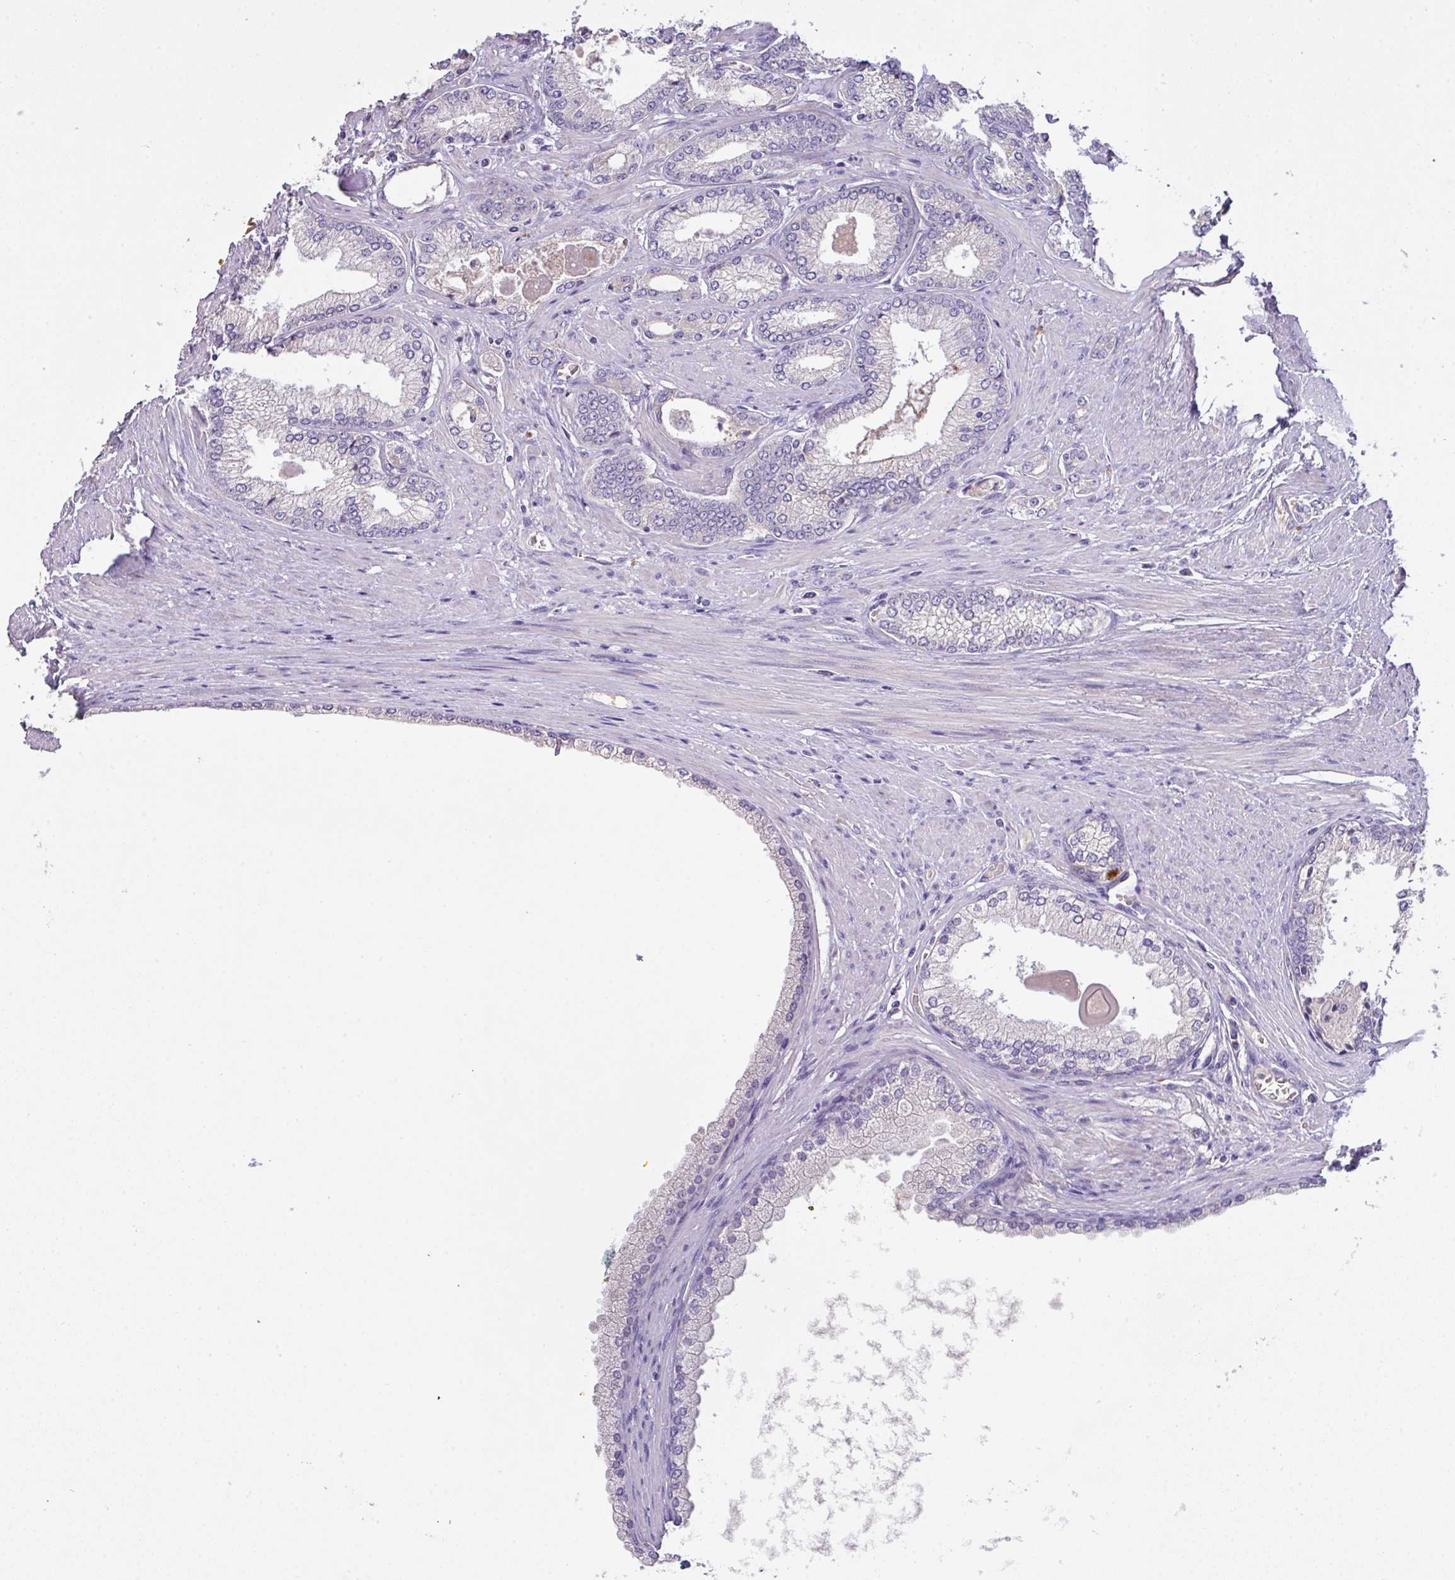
{"staining": {"intensity": "negative", "quantity": "none", "location": "none"}, "tissue": "prostate cancer", "cell_type": "Tumor cells", "image_type": "cancer", "snomed": [{"axis": "morphology", "description": "Adenocarcinoma, High grade"}, {"axis": "topography", "description": "Prostate"}], "caption": "There is no significant positivity in tumor cells of prostate cancer (adenocarcinoma (high-grade)).", "gene": "OR6C6", "patient": {"sex": "male", "age": 66}}